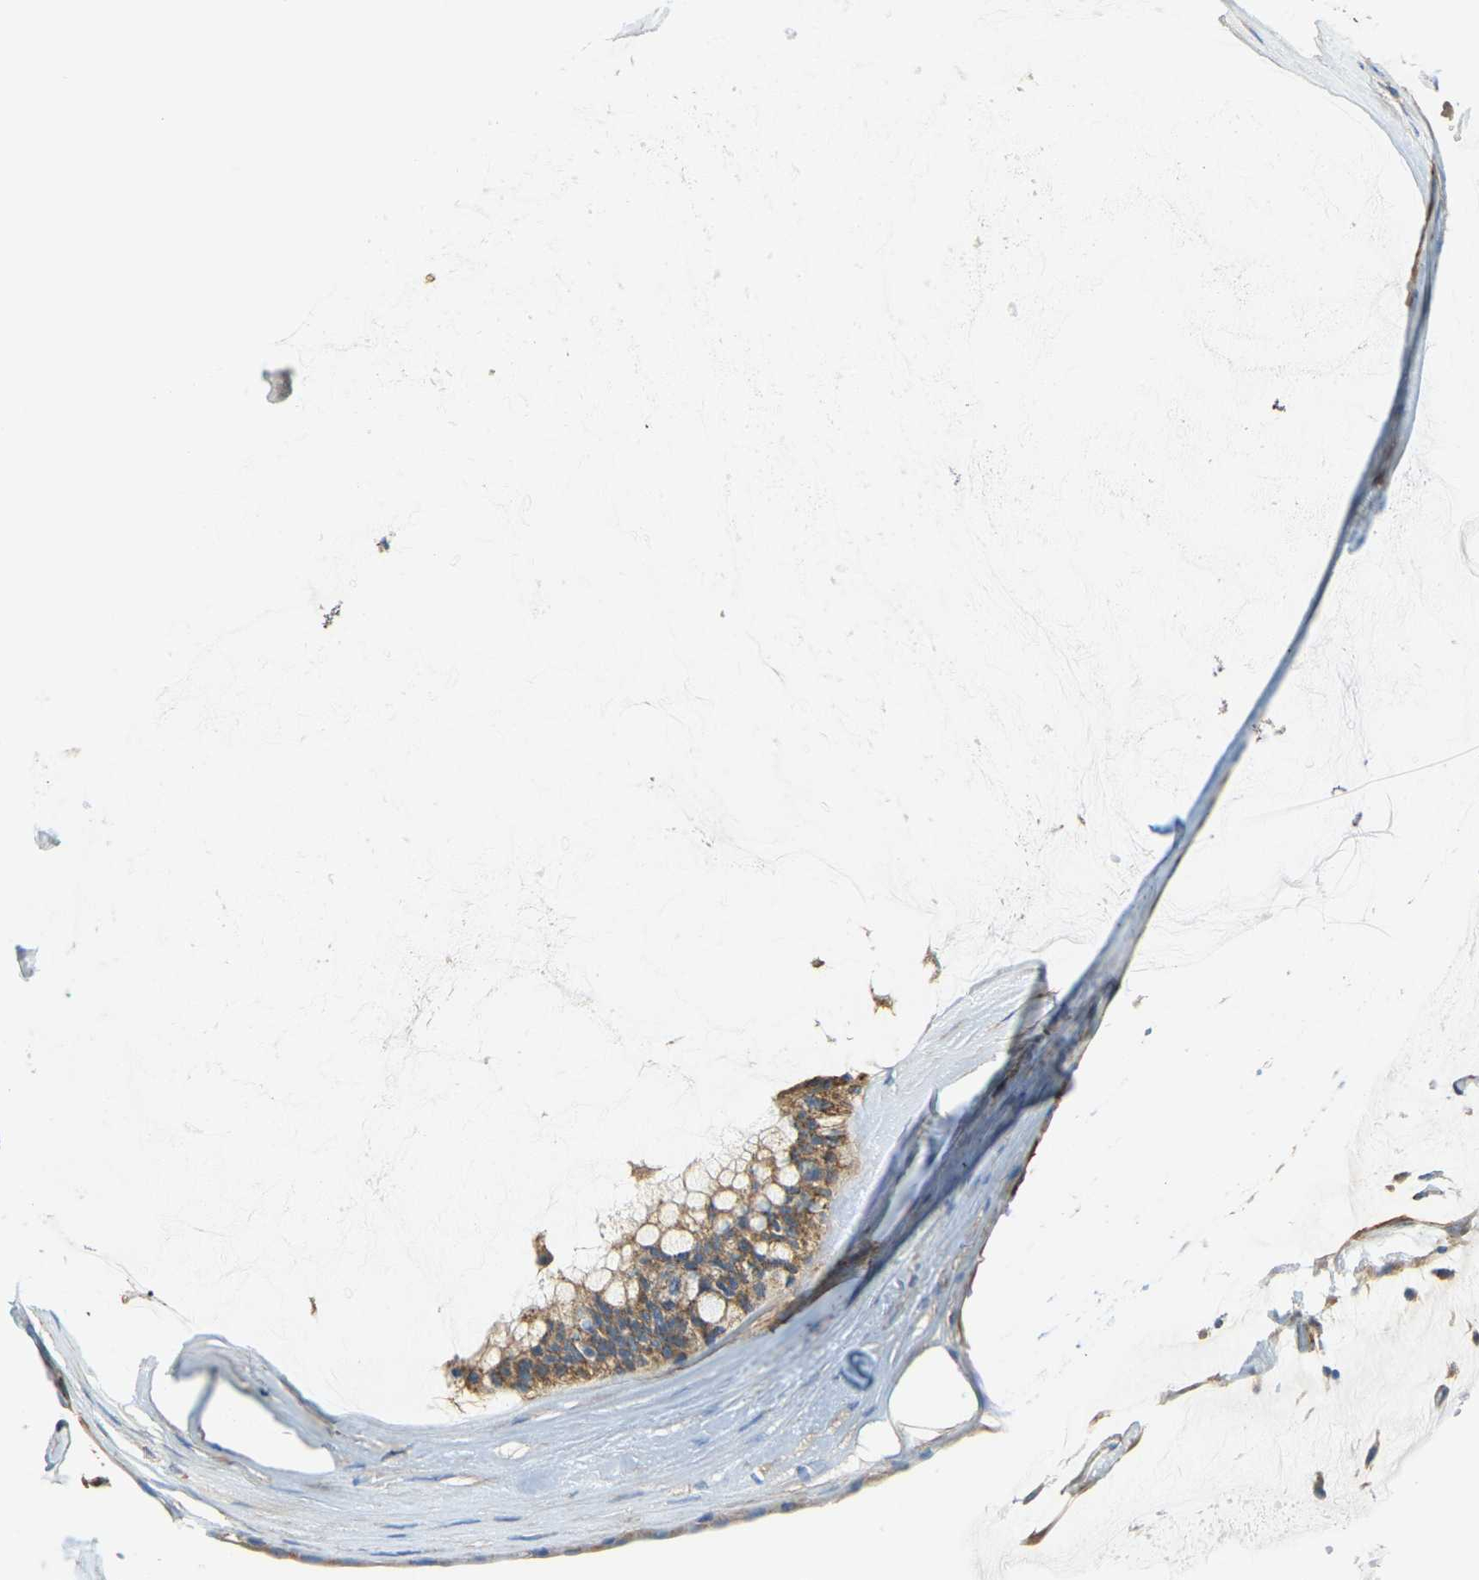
{"staining": {"intensity": "moderate", "quantity": ">75%", "location": "cytoplasmic/membranous"}, "tissue": "ovarian cancer", "cell_type": "Tumor cells", "image_type": "cancer", "snomed": [{"axis": "morphology", "description": "Cystadenocarcinoma, mucinous, NOS"}, {"axis": "topography", "description": "Ovary"}], "caption": "Ovarian cancer tissue reveals moderate cytoplasmic/membranous expression in about >75% of tumor cells, visualized by immunohistochemistry.", "gene": "AHNAK", "patient": {"sex": "female", "age": 39}}